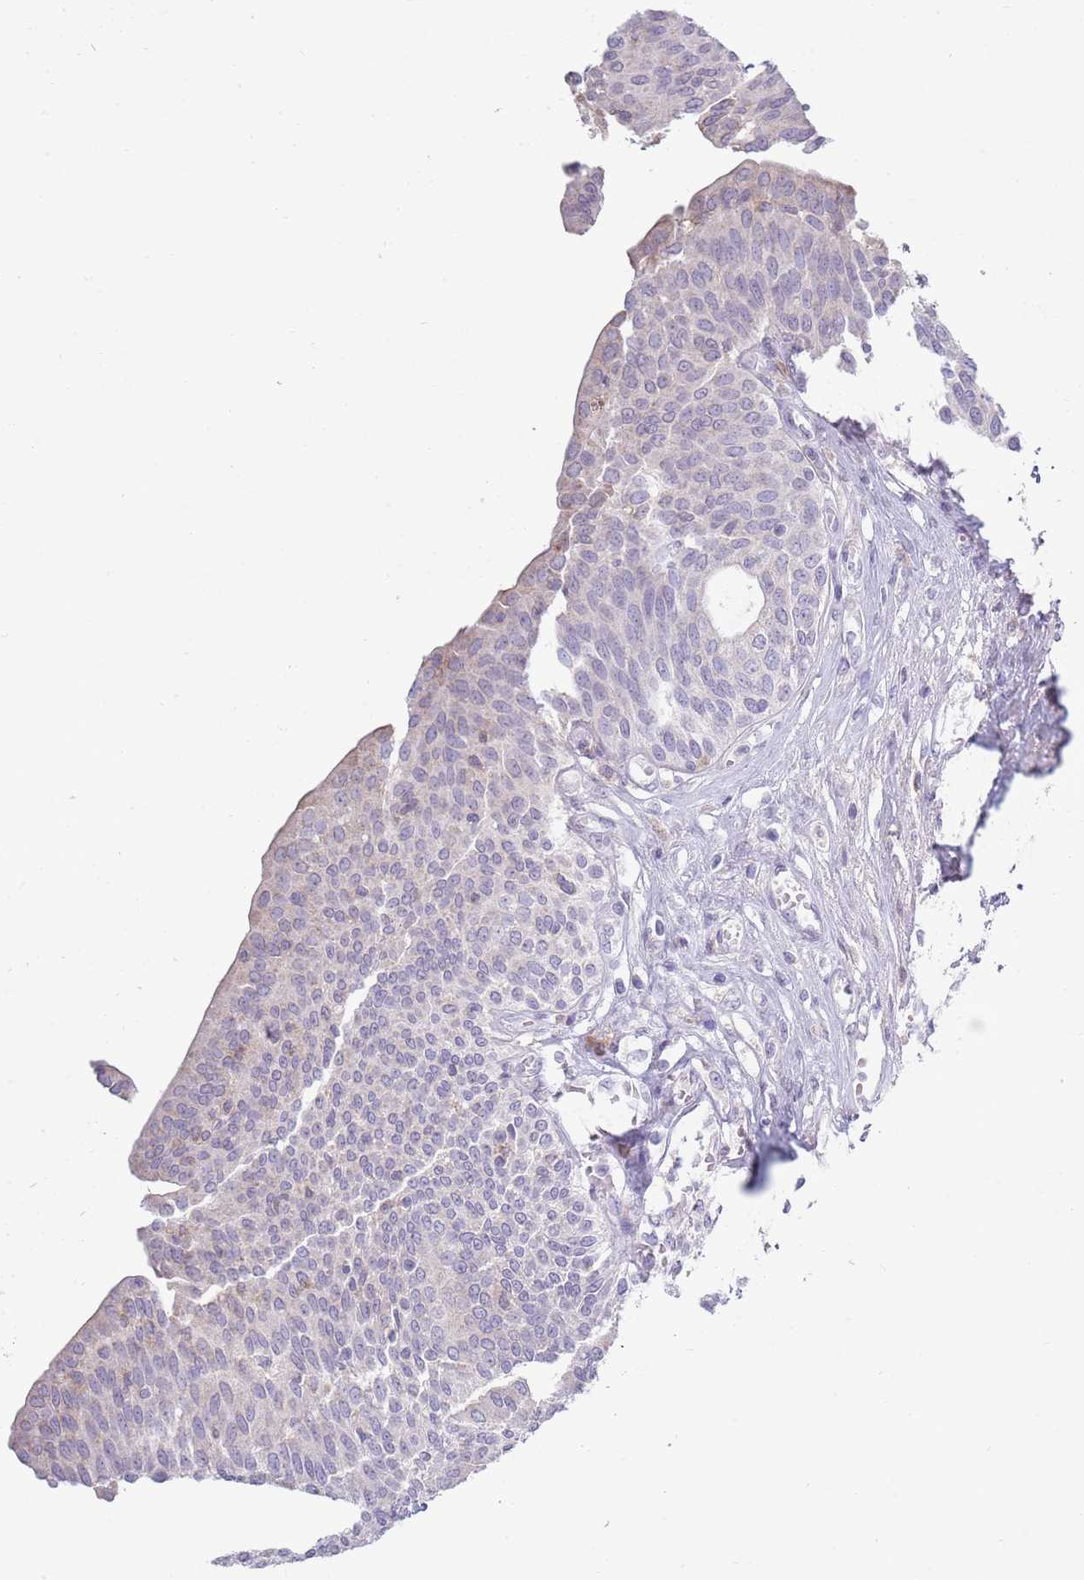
{"staining": {"intensity": "negative", "quantity": "none", "location": "none"}, "tissue": "urothelial cancer", "cell_type": "Tumor cells", "image_type": "cancer", "snomed": [{"axis": "morphology", "description": "Urothelial carcinoma, High grade"}, {"axis": "topography", "description": "Urinary bladder"}], "caption": "This is a histopathology image of IHC staining of urothelial cancer, which shows no positivity in tumor cells.", "gene": "ACSBG1", "patient": {"sex": "female", "age": 79}}